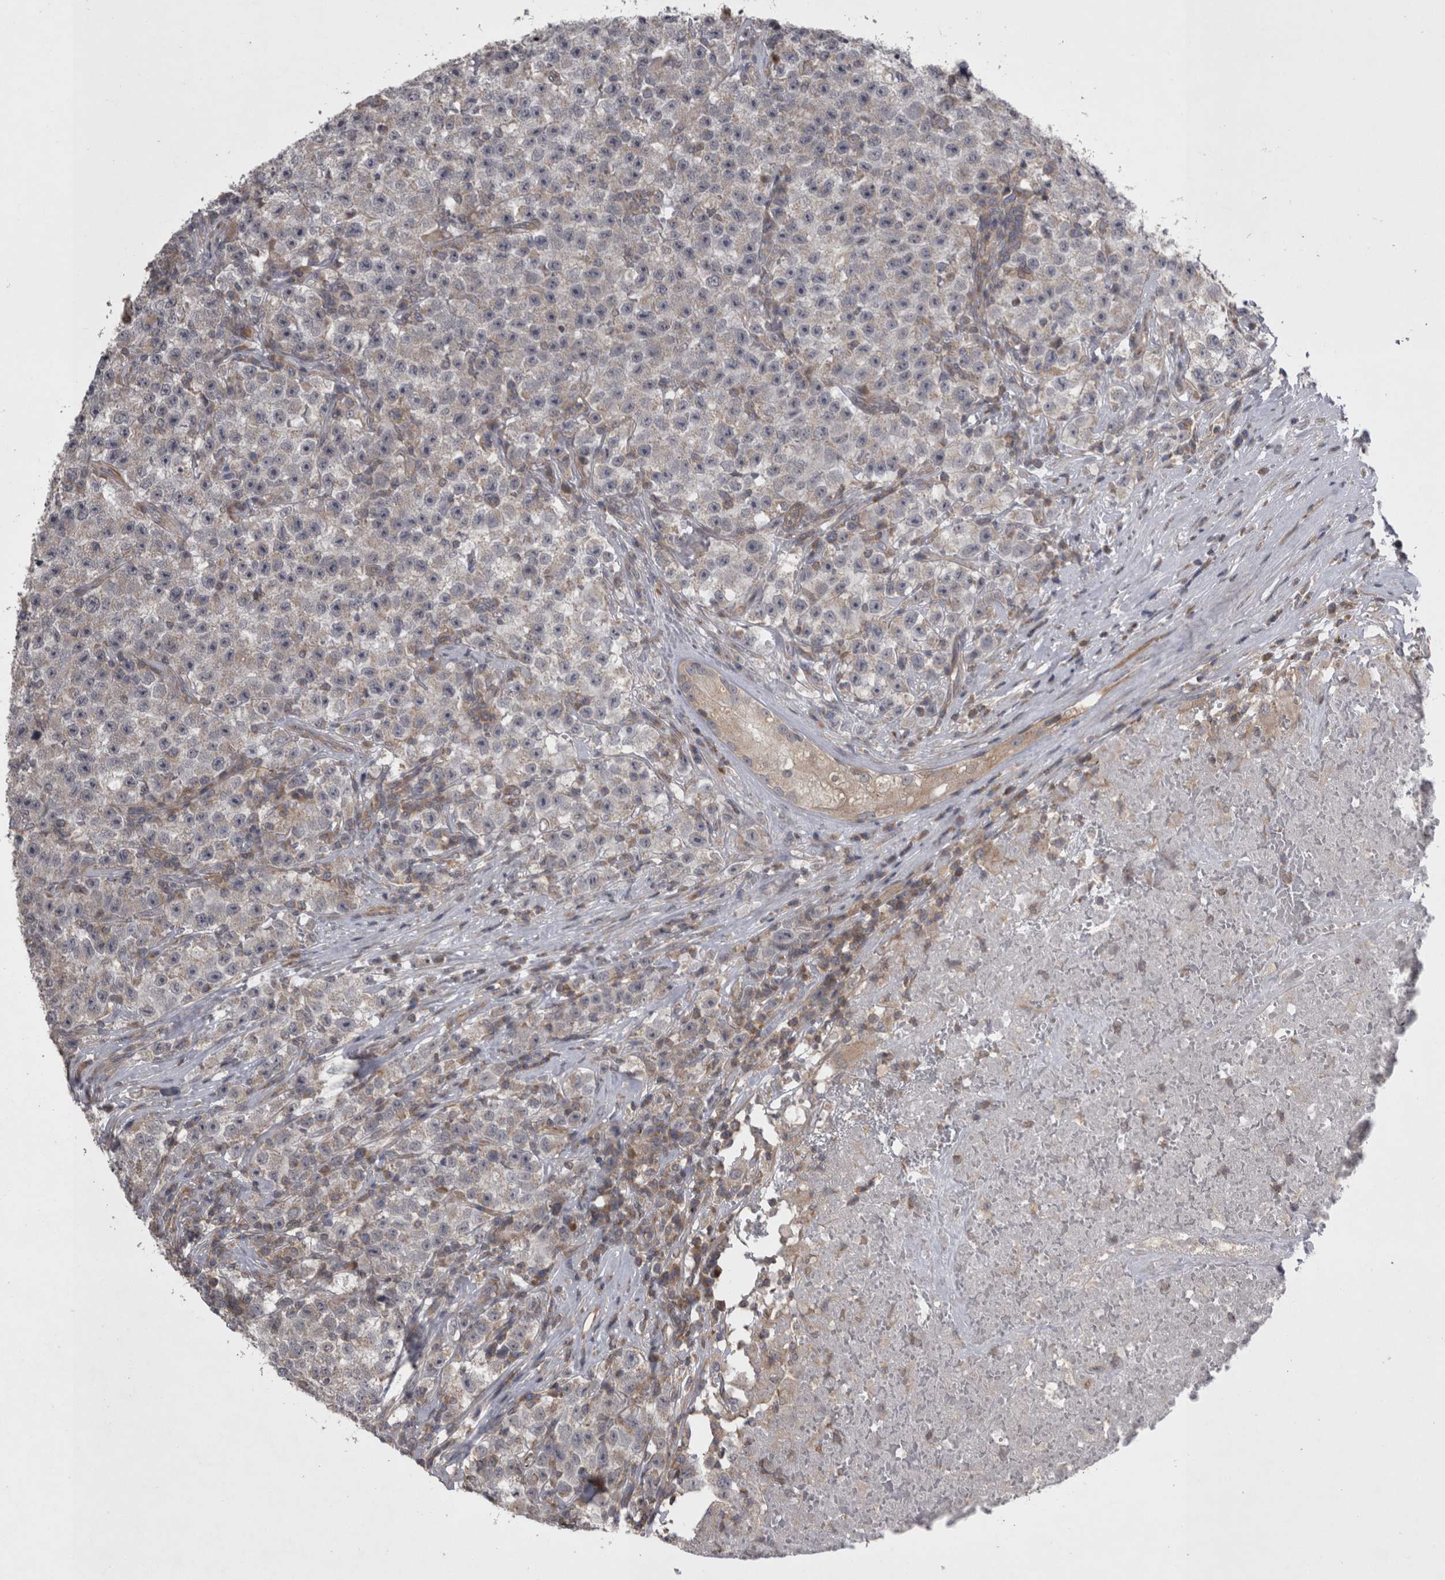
{"staining": {"intensity": "weak", "quantity": "<25%", "location": "cytoplasmic/membranous"}, "tissue": "testis cancer", "cell_type": "Tumor cells", "image_type": "cancer", "snomed": [{"axis": "morphology", "description": "Seminoma, NOS"}, {"axis": "topography", "description": "Testis"}], "caption": "Testis cancer (seminoma) was stained to show a protein in brown. There is no significant positivity in tumor cells.", "gene": "TSPOAP1", "patient": {"sex": "male", "age": 22}}